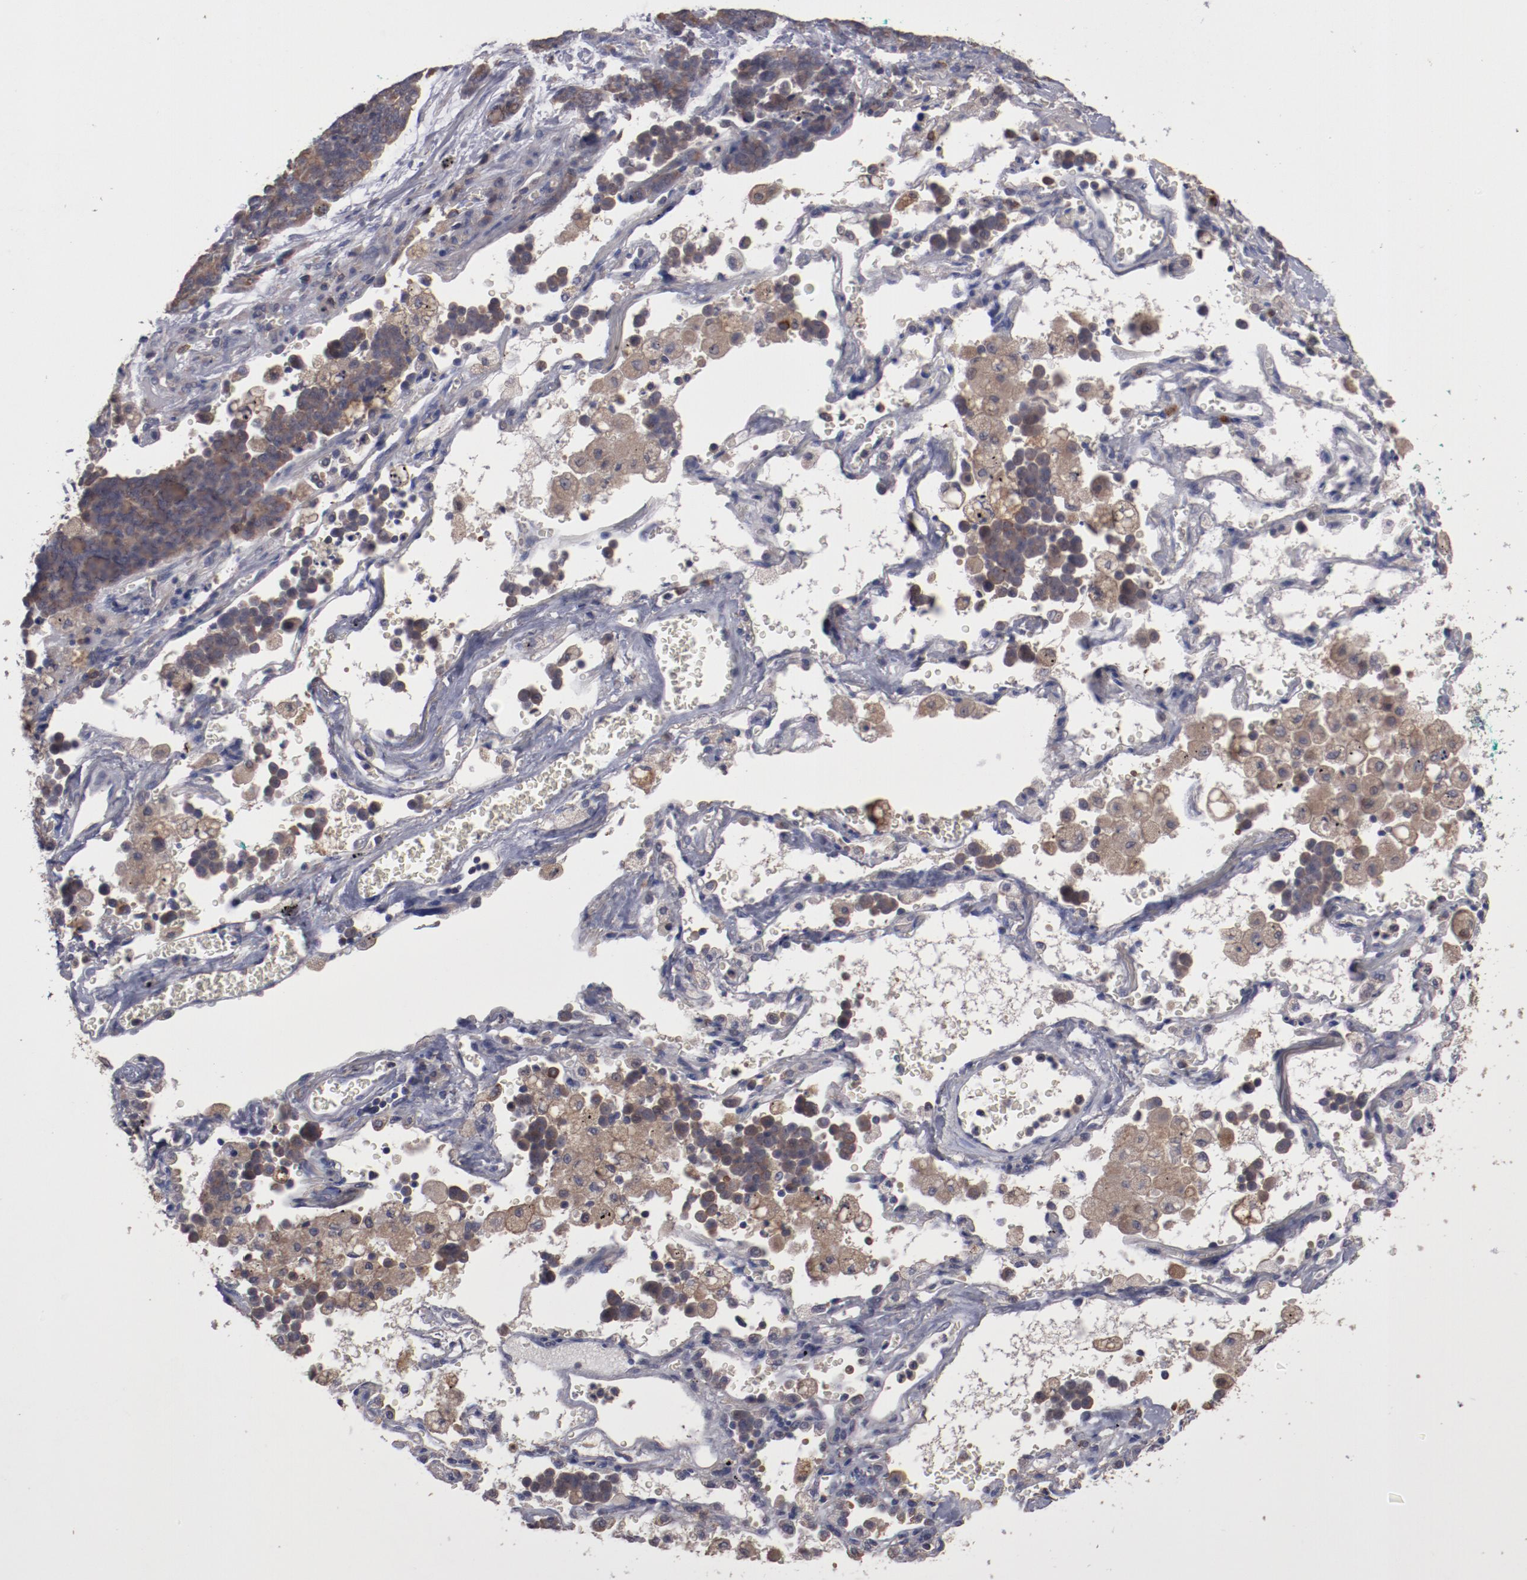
{"staining": {"intensity": "weak", "quantity": ">75%", "location": "cytoplasmic/membranous"}, "tissue": "lung cancer", "cell_type": "Tumor cells", "image_type": "cancer", "snomed": [{"axis": "morphology", "description": "Neoplasm, malignant, NOS"}, {"axis": "topography", "description": "Lung"}], "caption": "Protein staining displays weak cytoplasmic/membranous staining in approximately >75% of tumor cells in lung neoplasm (malignant).", "gene": "LRRC75B", "patient": {"sex": "female", "age": 58}}